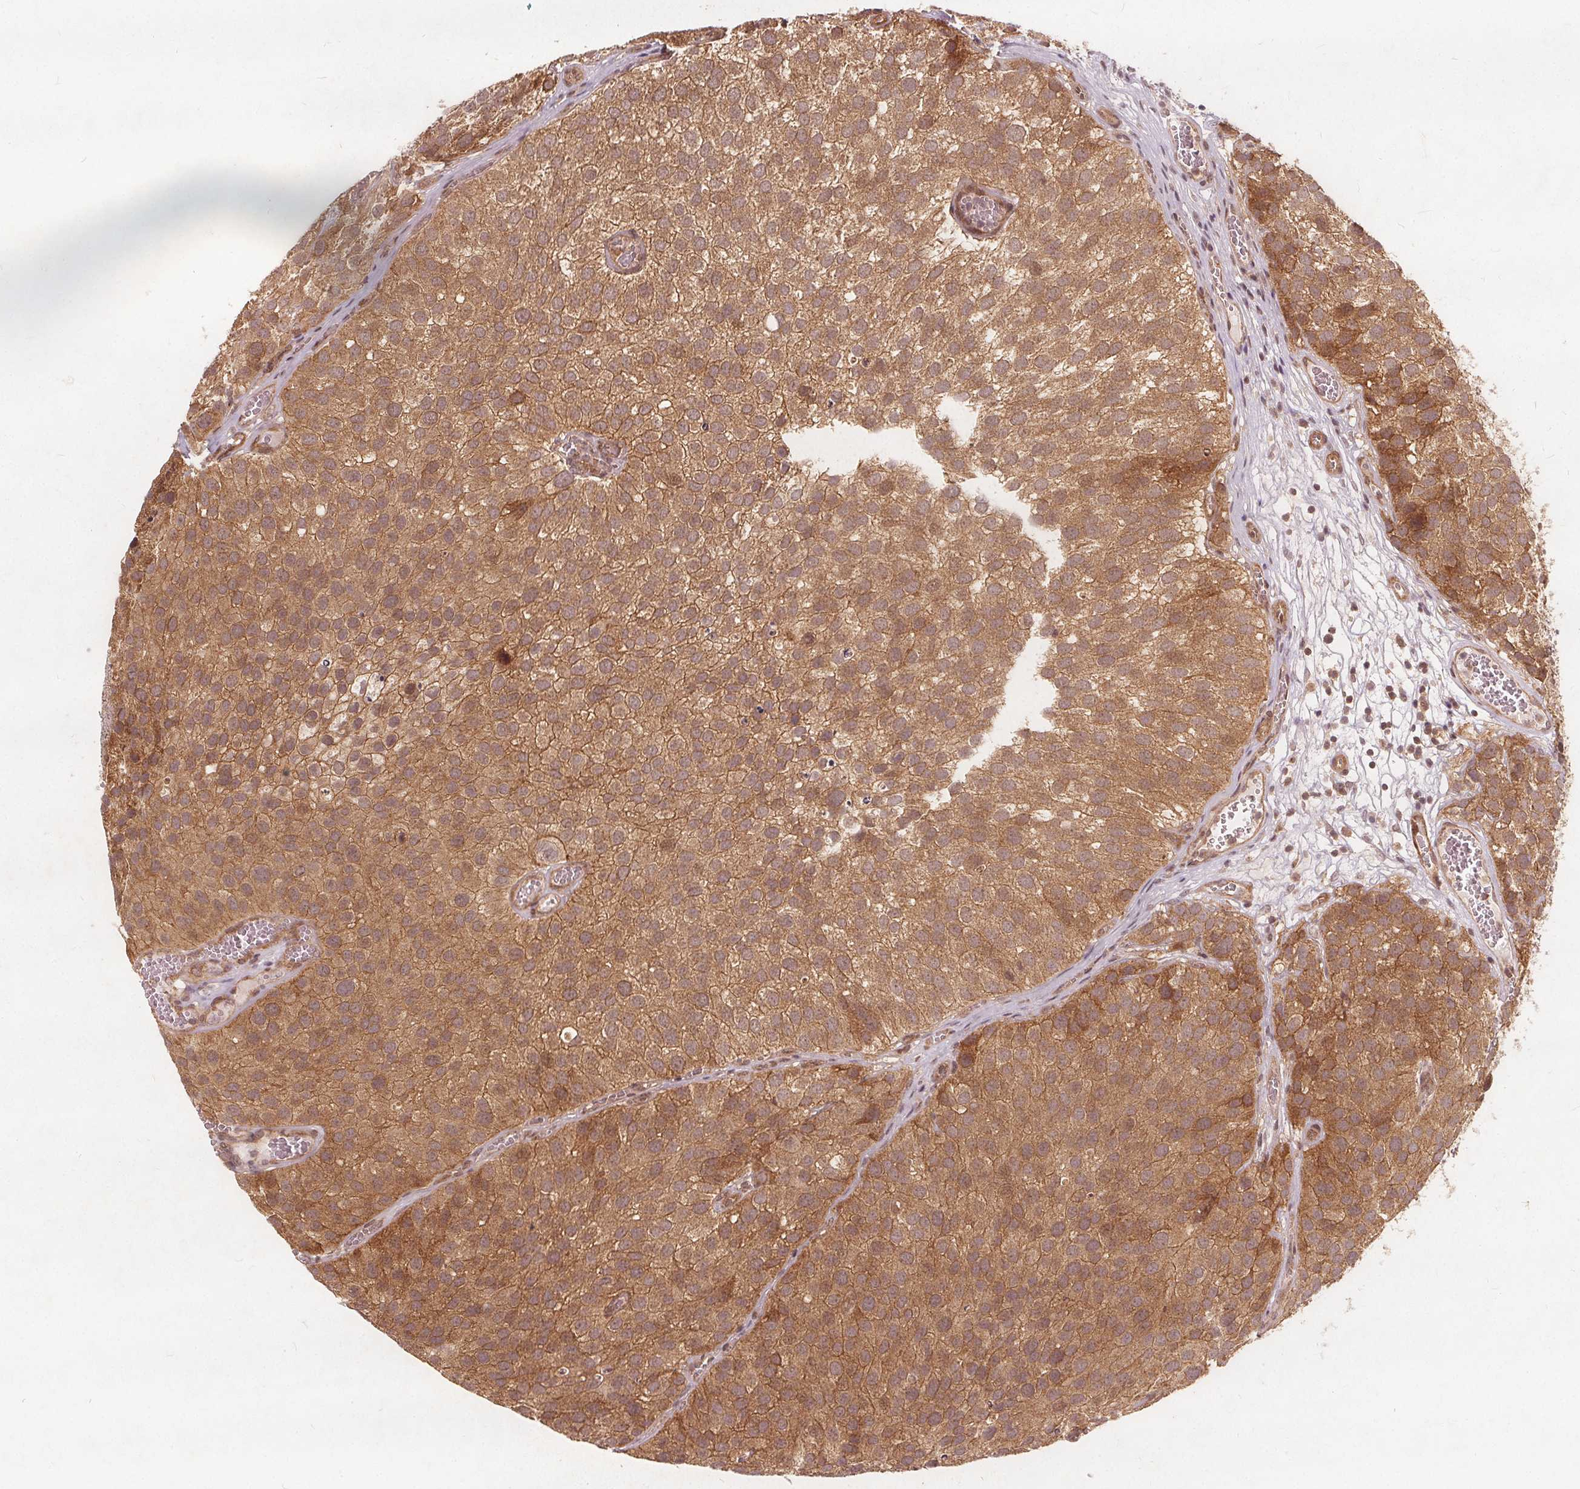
{"staining": {"intensity": "moderate", "quantity": ">75%", "location": "cytoplasmic/membranous,nuclear"}, "tissue": "urothelial cancer", "cell_type": "Tumor cells", "image_type": "cancer", "snomed": [{"axis": "morphology", "description": "Urothelial carcinoma, Low grade"}, {"axis": "topography", "description": "Urinary bladder"}], "caption": "This is an image of IHC staining of urothelial cancer, which shows moderate expression in the cytoplasmic/membranous and nuclear of tumor cells.", "gene": "PPP1CB", "patient": {"sex": "female", "age": 69}}